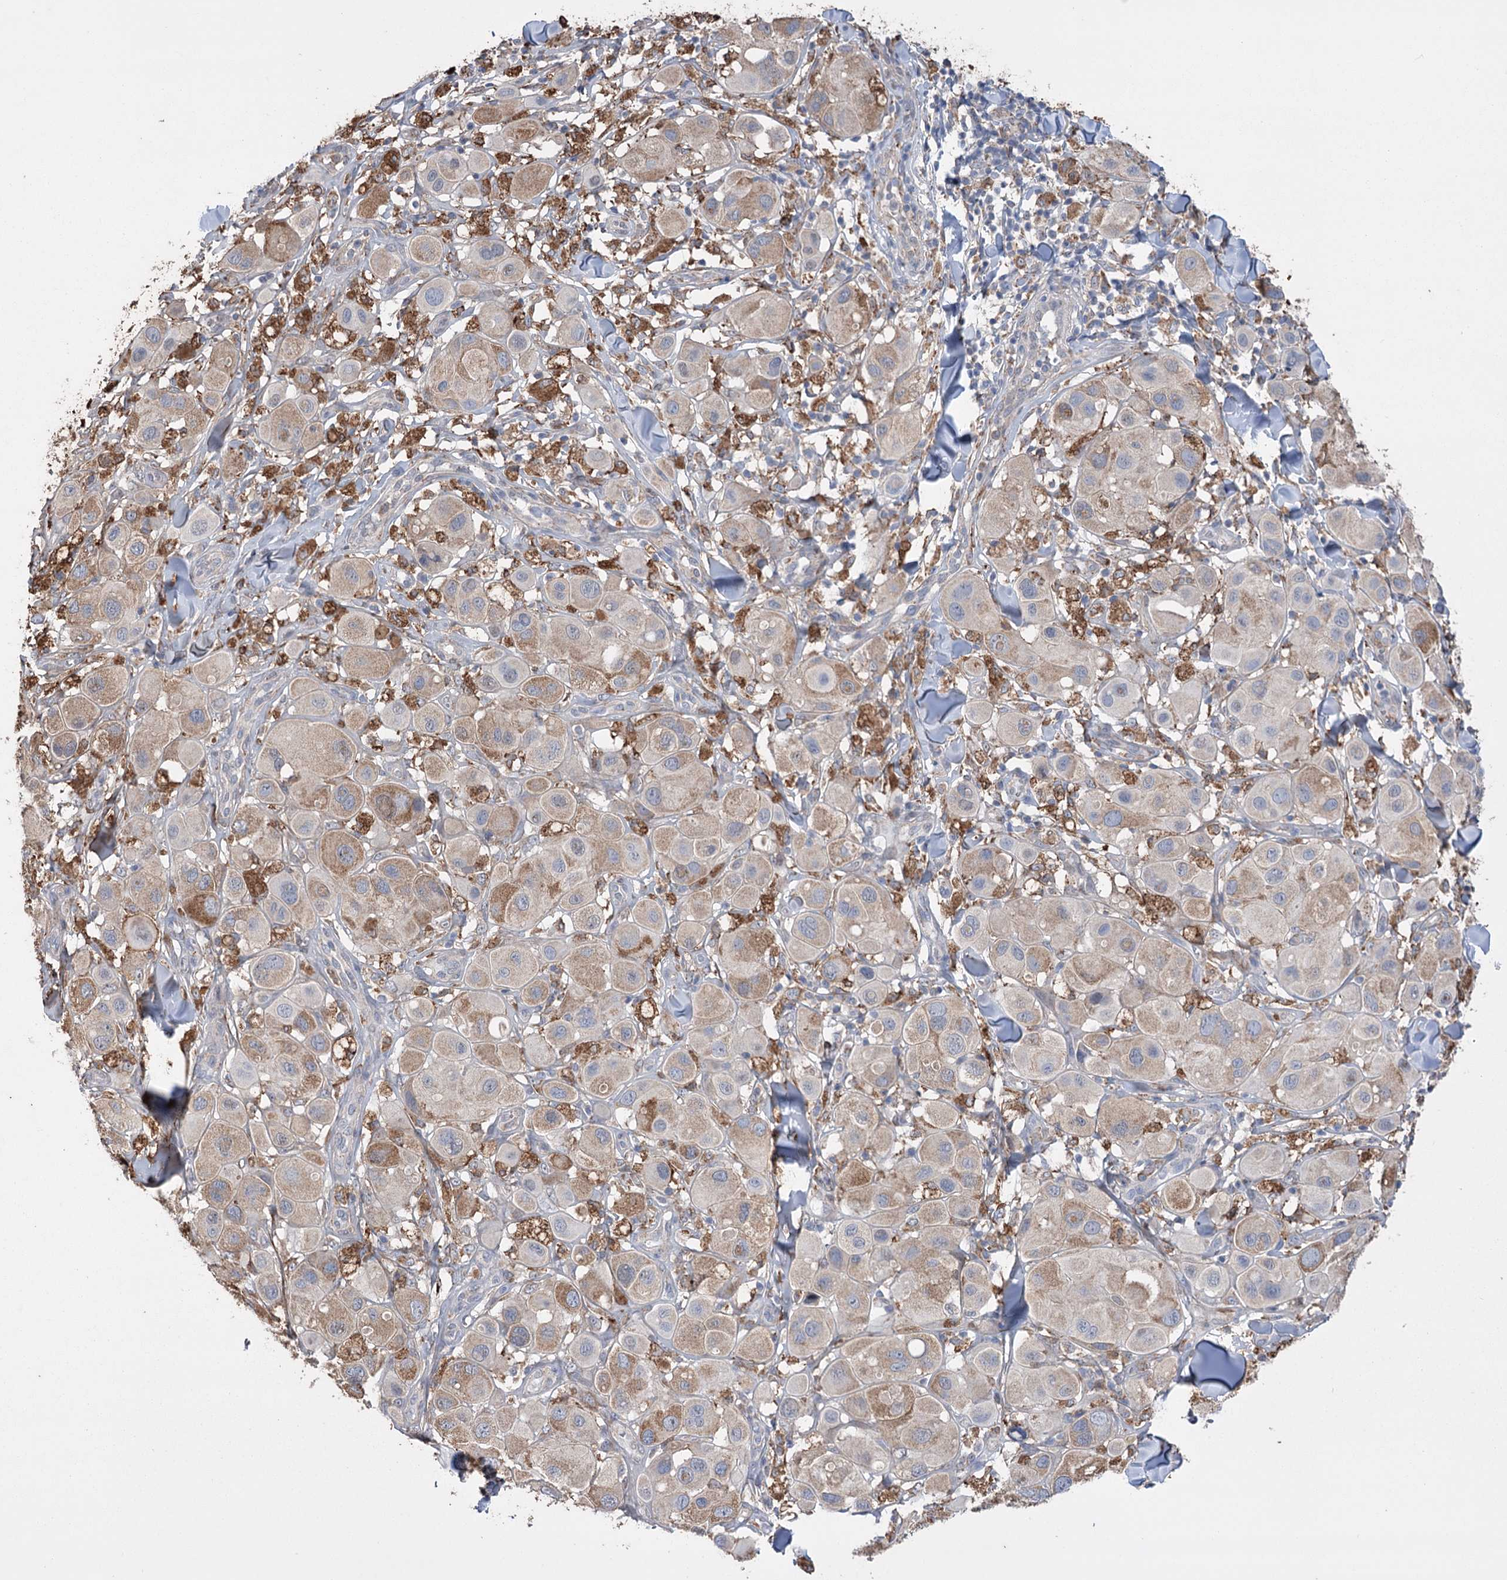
{"staining": {"intensity": "moderate", "quantity": "25%-75%", "location": "cytoplasmic/membranous"}, "tissue": "melanoma", "cell_type": "Tumor cells", "image_type": "cancer", "snomed": [{"axis": "morphology", "description": "Malignant melanoma, Metastatic site"}, {"axis": "topography", "description": "Skin"}], "caption": "A brown stain labels moderate cytoplasmic/membranous positivity of a protein in melanoma tumor cells. The protein of interest is stained brown, and the nuclei are stained in blue (DAB (3,3'-diaminobenzidine) IHC with brightfield microscopy, high magnification).", "gene": "TRIM71", "patient": {"sex": "male", "age": 41}}